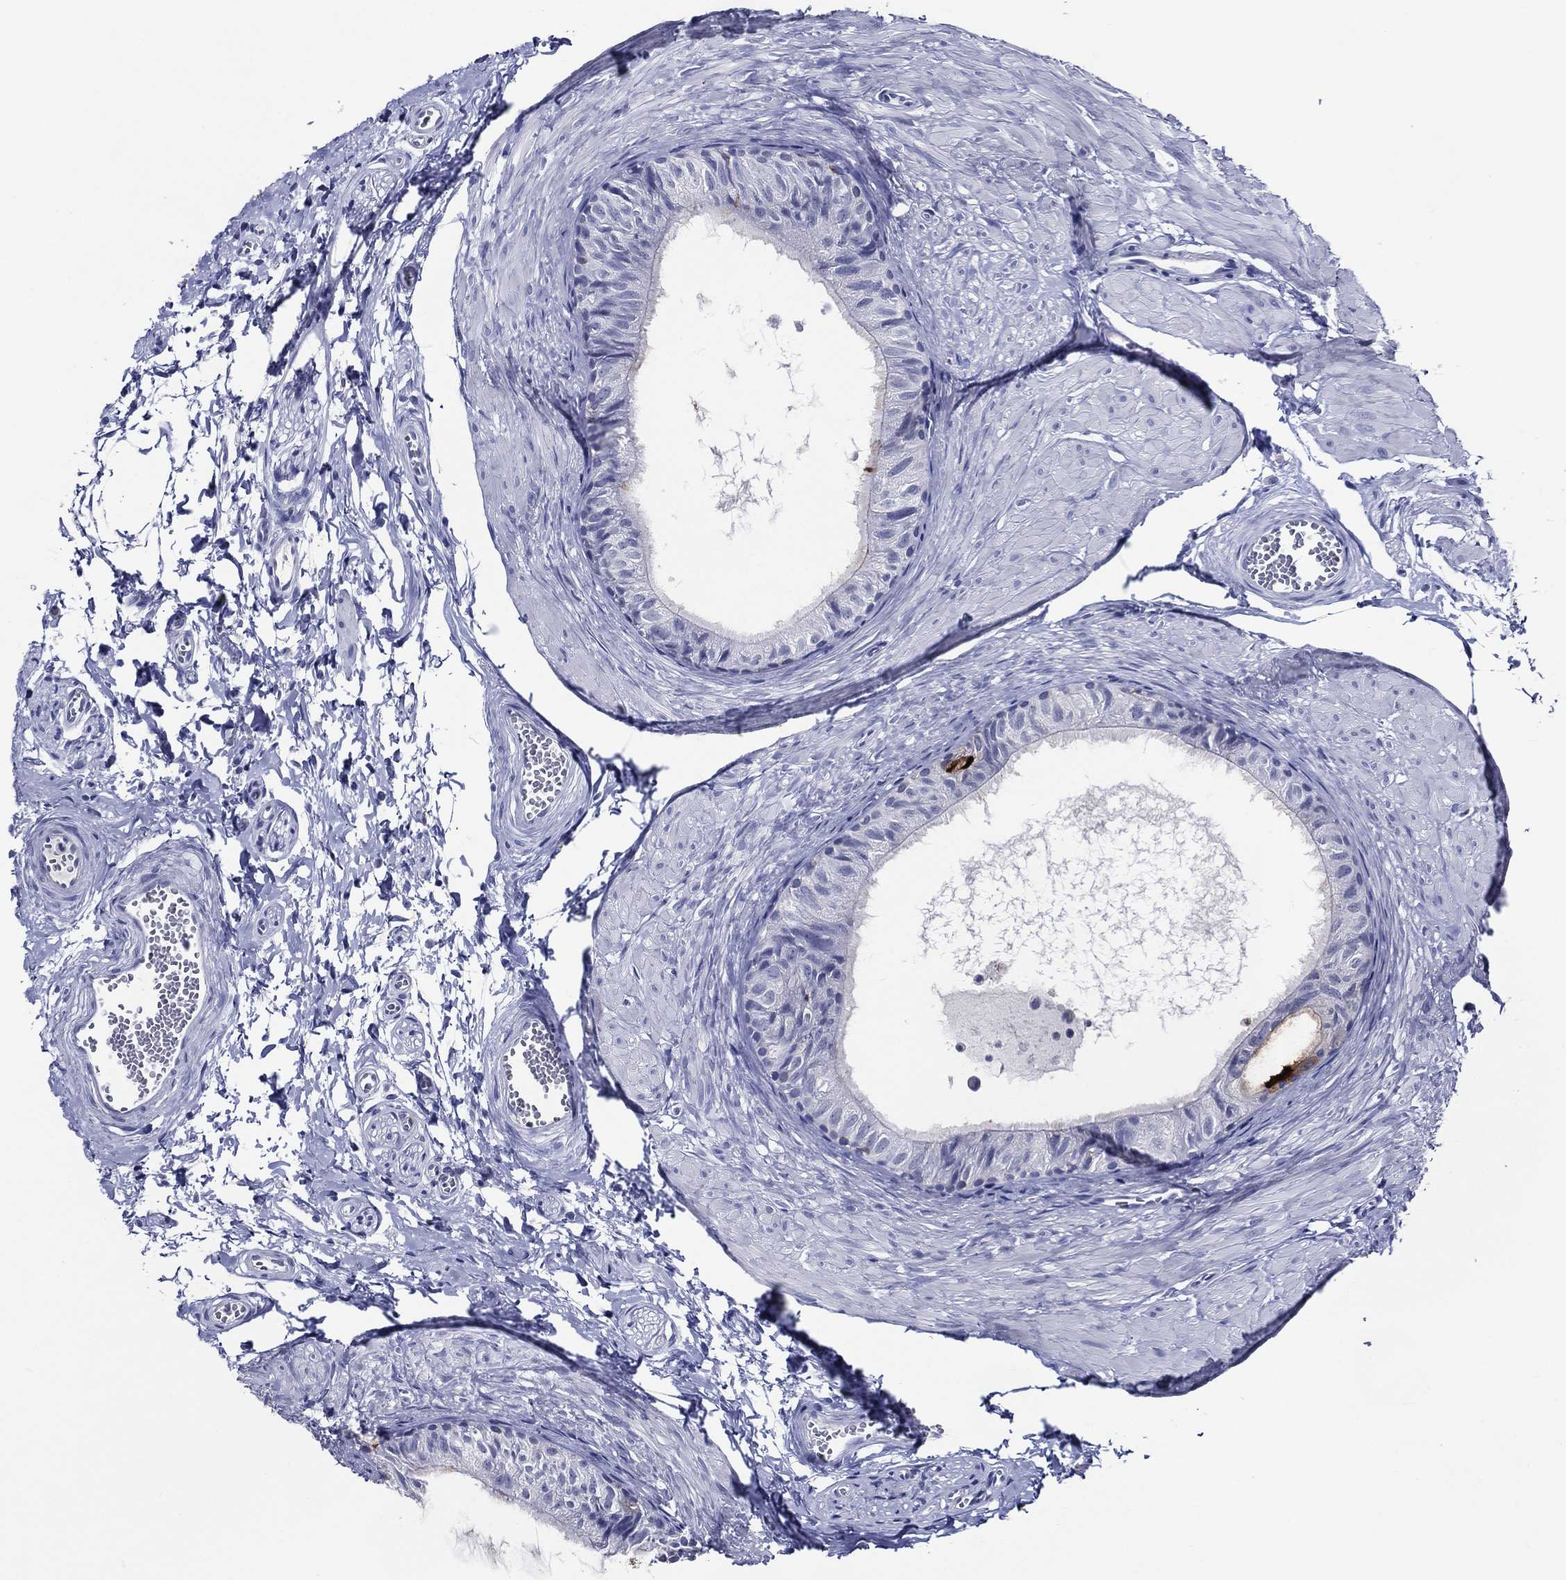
{"staining": {"intensity": "strong", "quantity": "<25%", "location": "cytoplasmic/membranous"}, "tissue": "epididymis", "cell_type": "Glandular cells", "image_type": "normal", "snomed": [{"axis": "morphology", "description": "Normal tissue, NOS"}, {"axis": "topography", "description": "Epididymis"}], "caption": "Epididymis was stained to show a protein in brown. There is medium levels of strong cytoplasmic/membranous expression in about <25% of glandular cells.", "gene": "ACE2", "patient": {"sex": "male", "age": 22}}